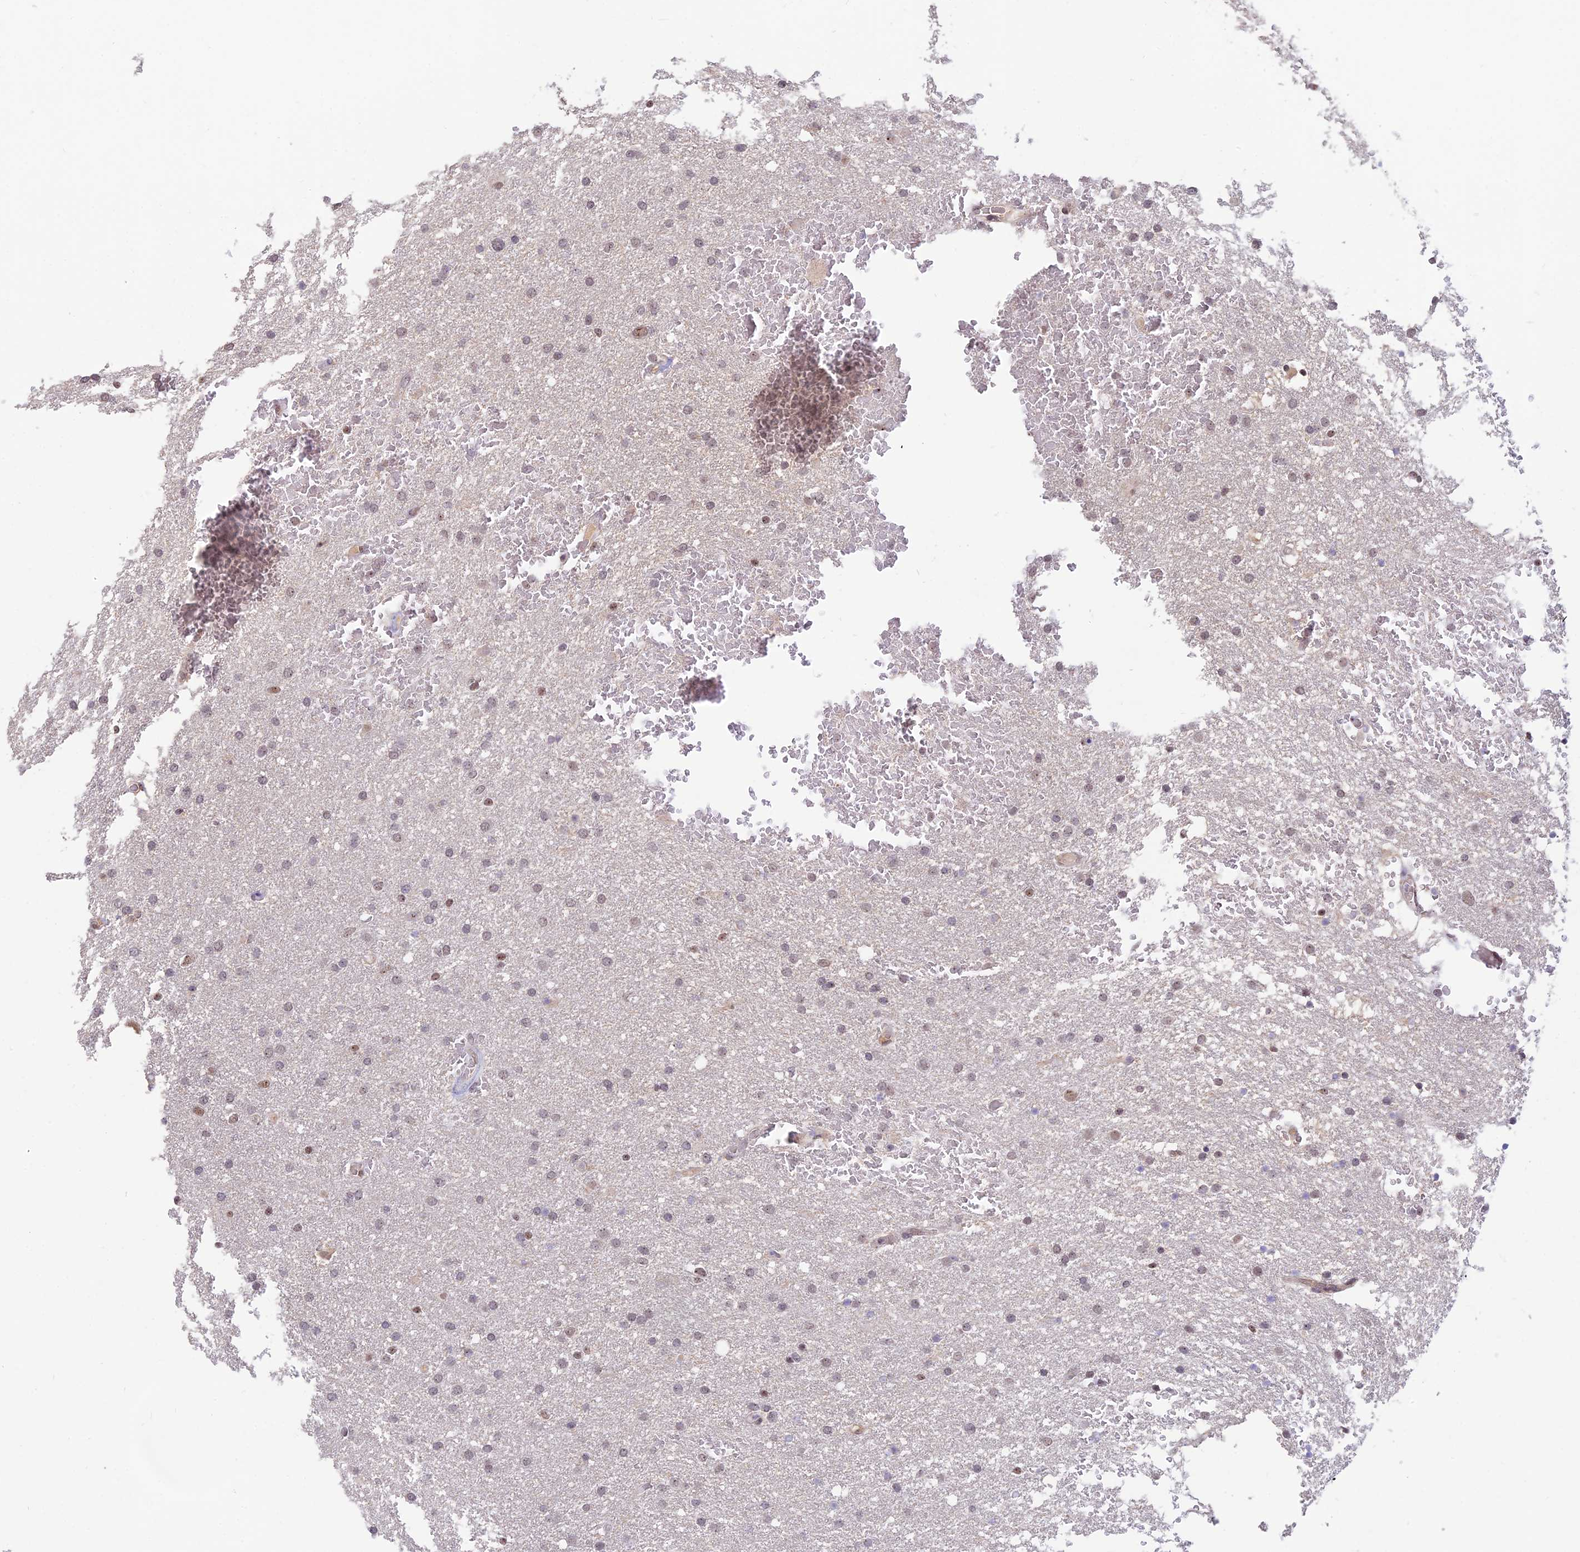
{"staining": {"intensity": "weak", "quantity": "<25%", "location": "nuclear"}, "tissue": "glioma", "cell_type": "Tumor cells", "image_type": "cancer", "snomed": [{"axis": "morphology", "description": "Glioma, malignant, High grade"}, {"axis": "topography", "description": "Cerebral cortex"}], "caption": "The micrograph demonstrates no significant expression in tumor cells of high-grade glioma (malignant).", "gene": "POLR1G", "patient": {"sex": "female", "age": 36}}